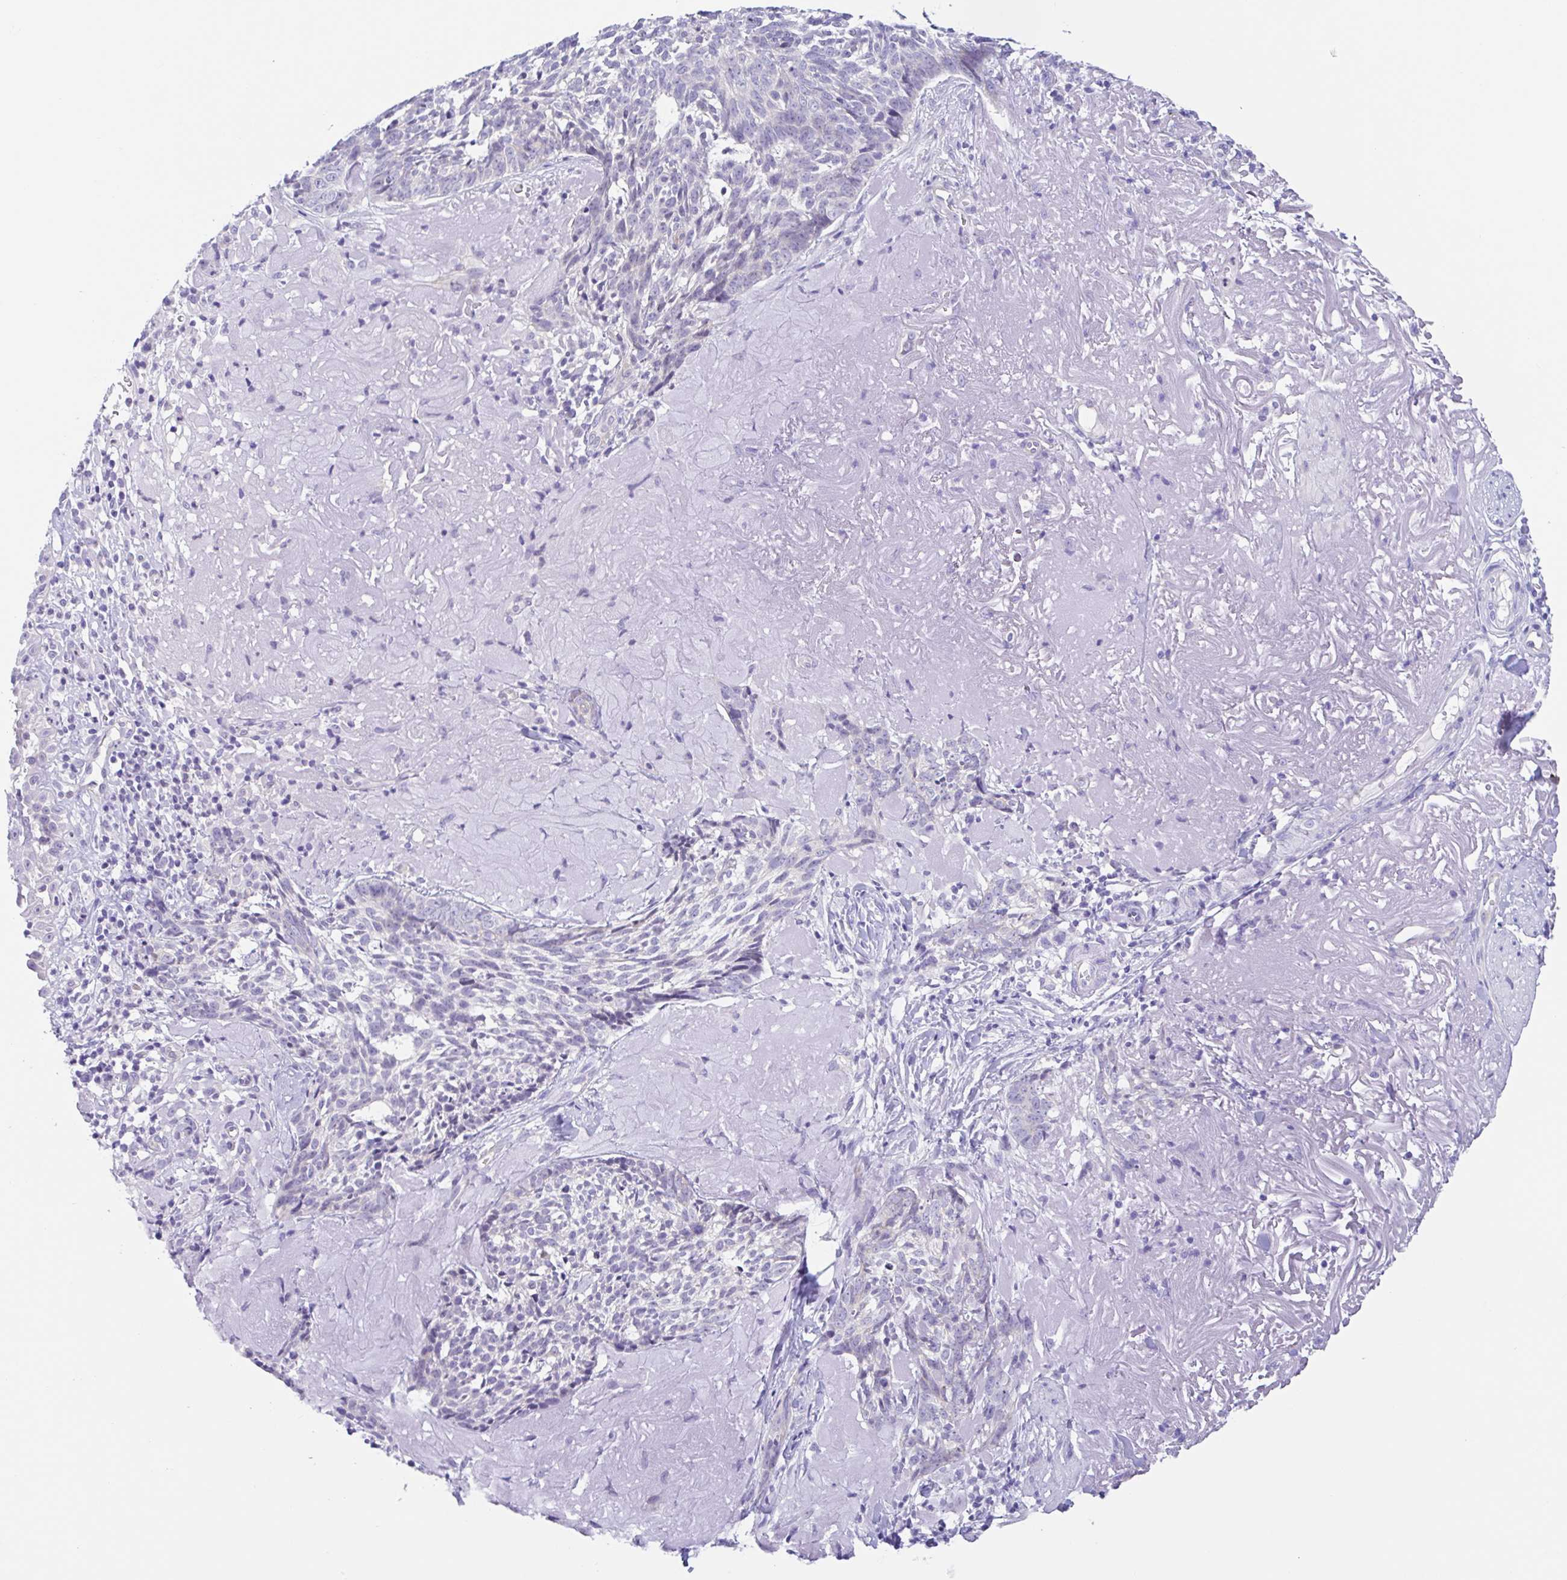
{"staining": {"intensity": "negative", "quantity": "none", "location": "none"}, "tissue": "skin cancer", "cell_type": "Tumor cells", "image_type": "cancer", "snomed": [{"axis": "morphology", "description": "Basal cell carcinoma"}, {"axis": "topography", "description": "Skin"}, {"axis": "topography", "description": "Skin of face"}], "caption": "Immunohistochemistry (IHC) histopathology image of skin cancer (basal cell carcinoma) stained for a protein (brown), which exhibits no positivity in tumor cells.", "gene": "OR6N2", "patient": {"sex": "female", "age": 95}}